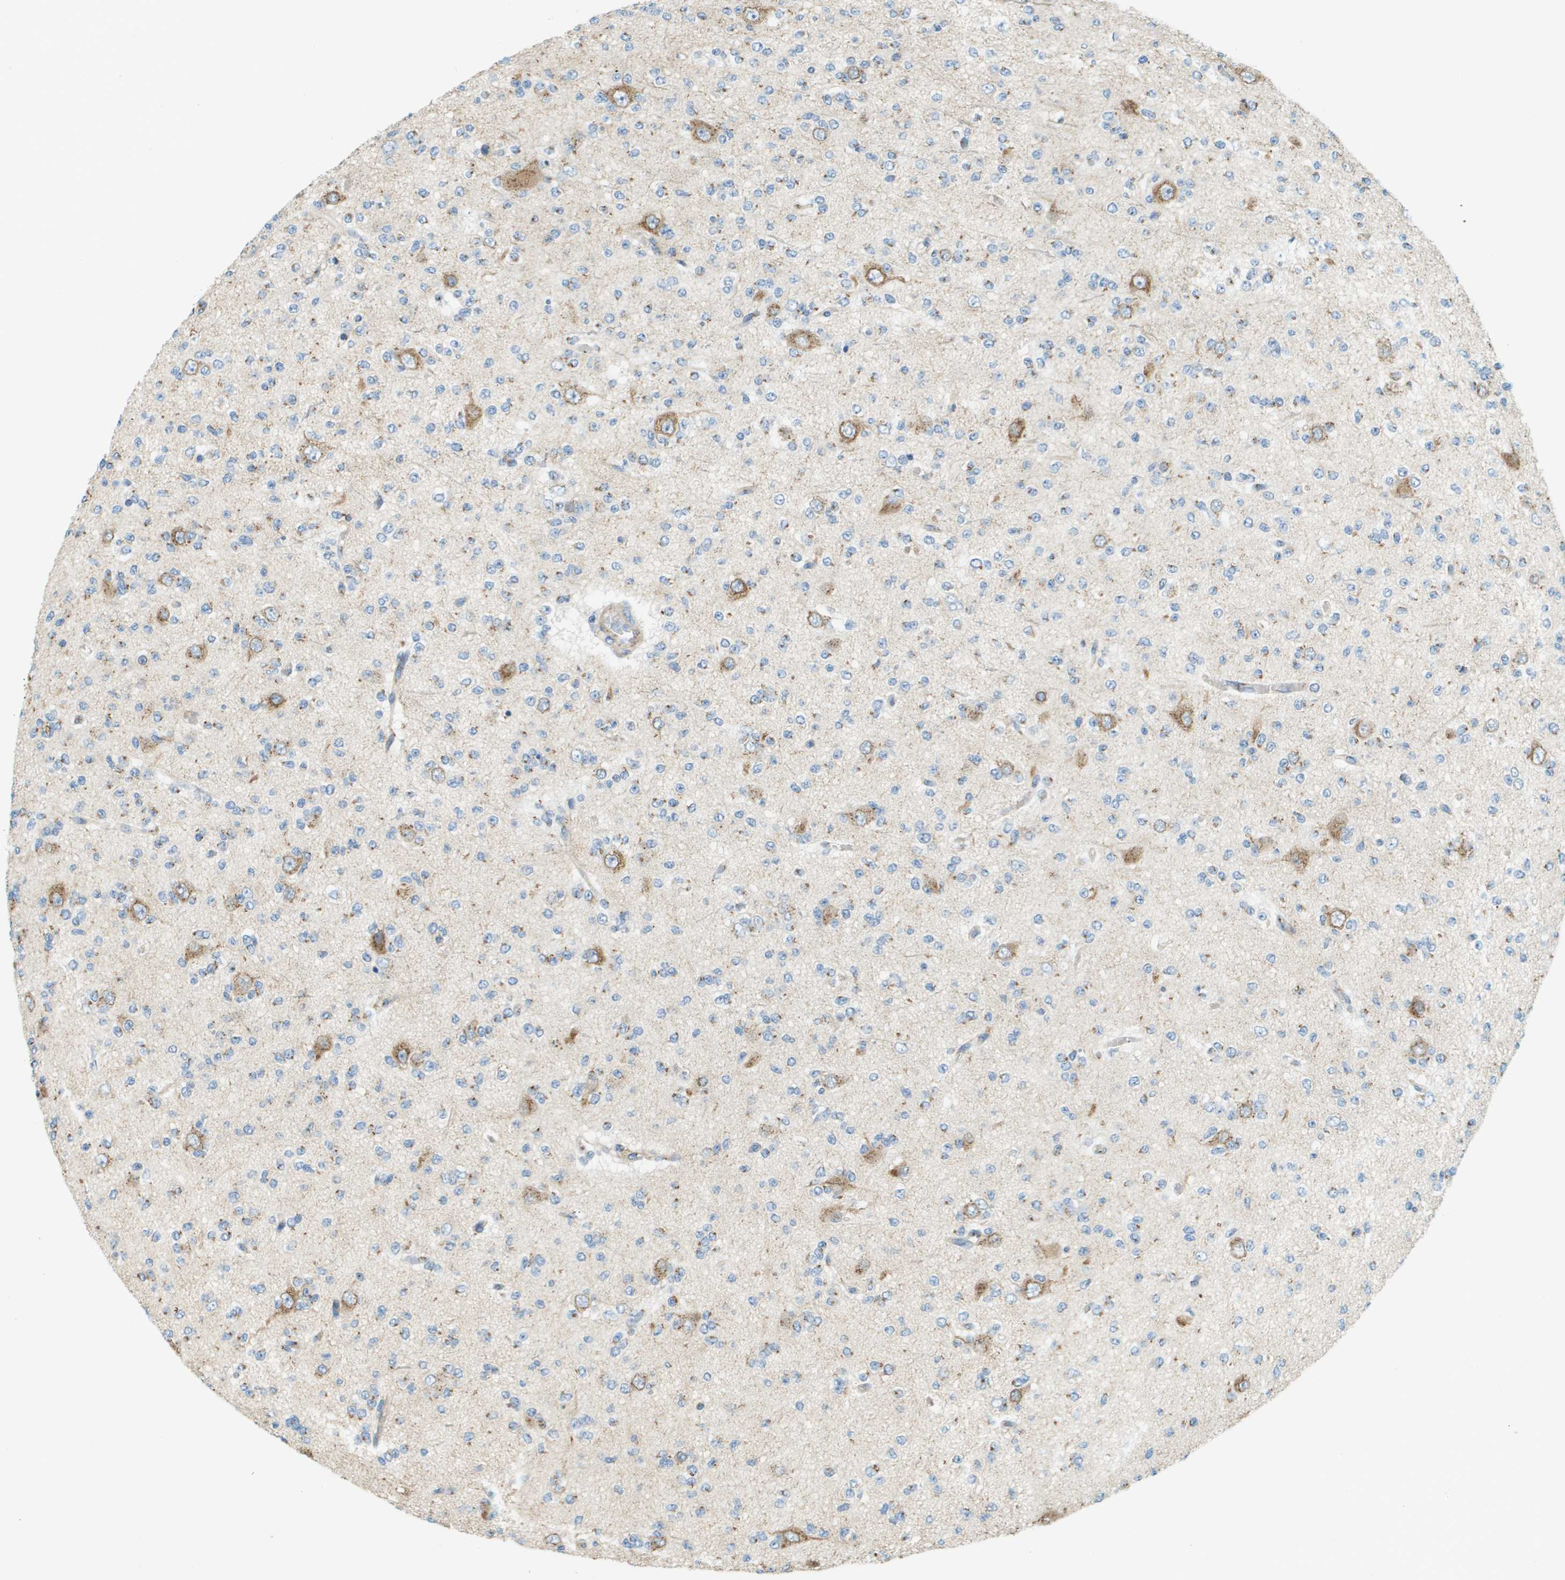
{"staining": {"intensity": "negative", "quantity": "none", "location": "none"}, "tissue": "glioma", "cell_type": "Tumor cells", "image_type": "cancer", "snomed": [{"axis": "morphology", "description": "Glioma, malignant, Low grade"}, {"axis": "topography", "description": "Brain"}], "caption": "There is no significant expression in tumor cells of malignant glioma (low-grade).", "gene": "ACBD3", "patient": {"sex": "male", "age": 38}}